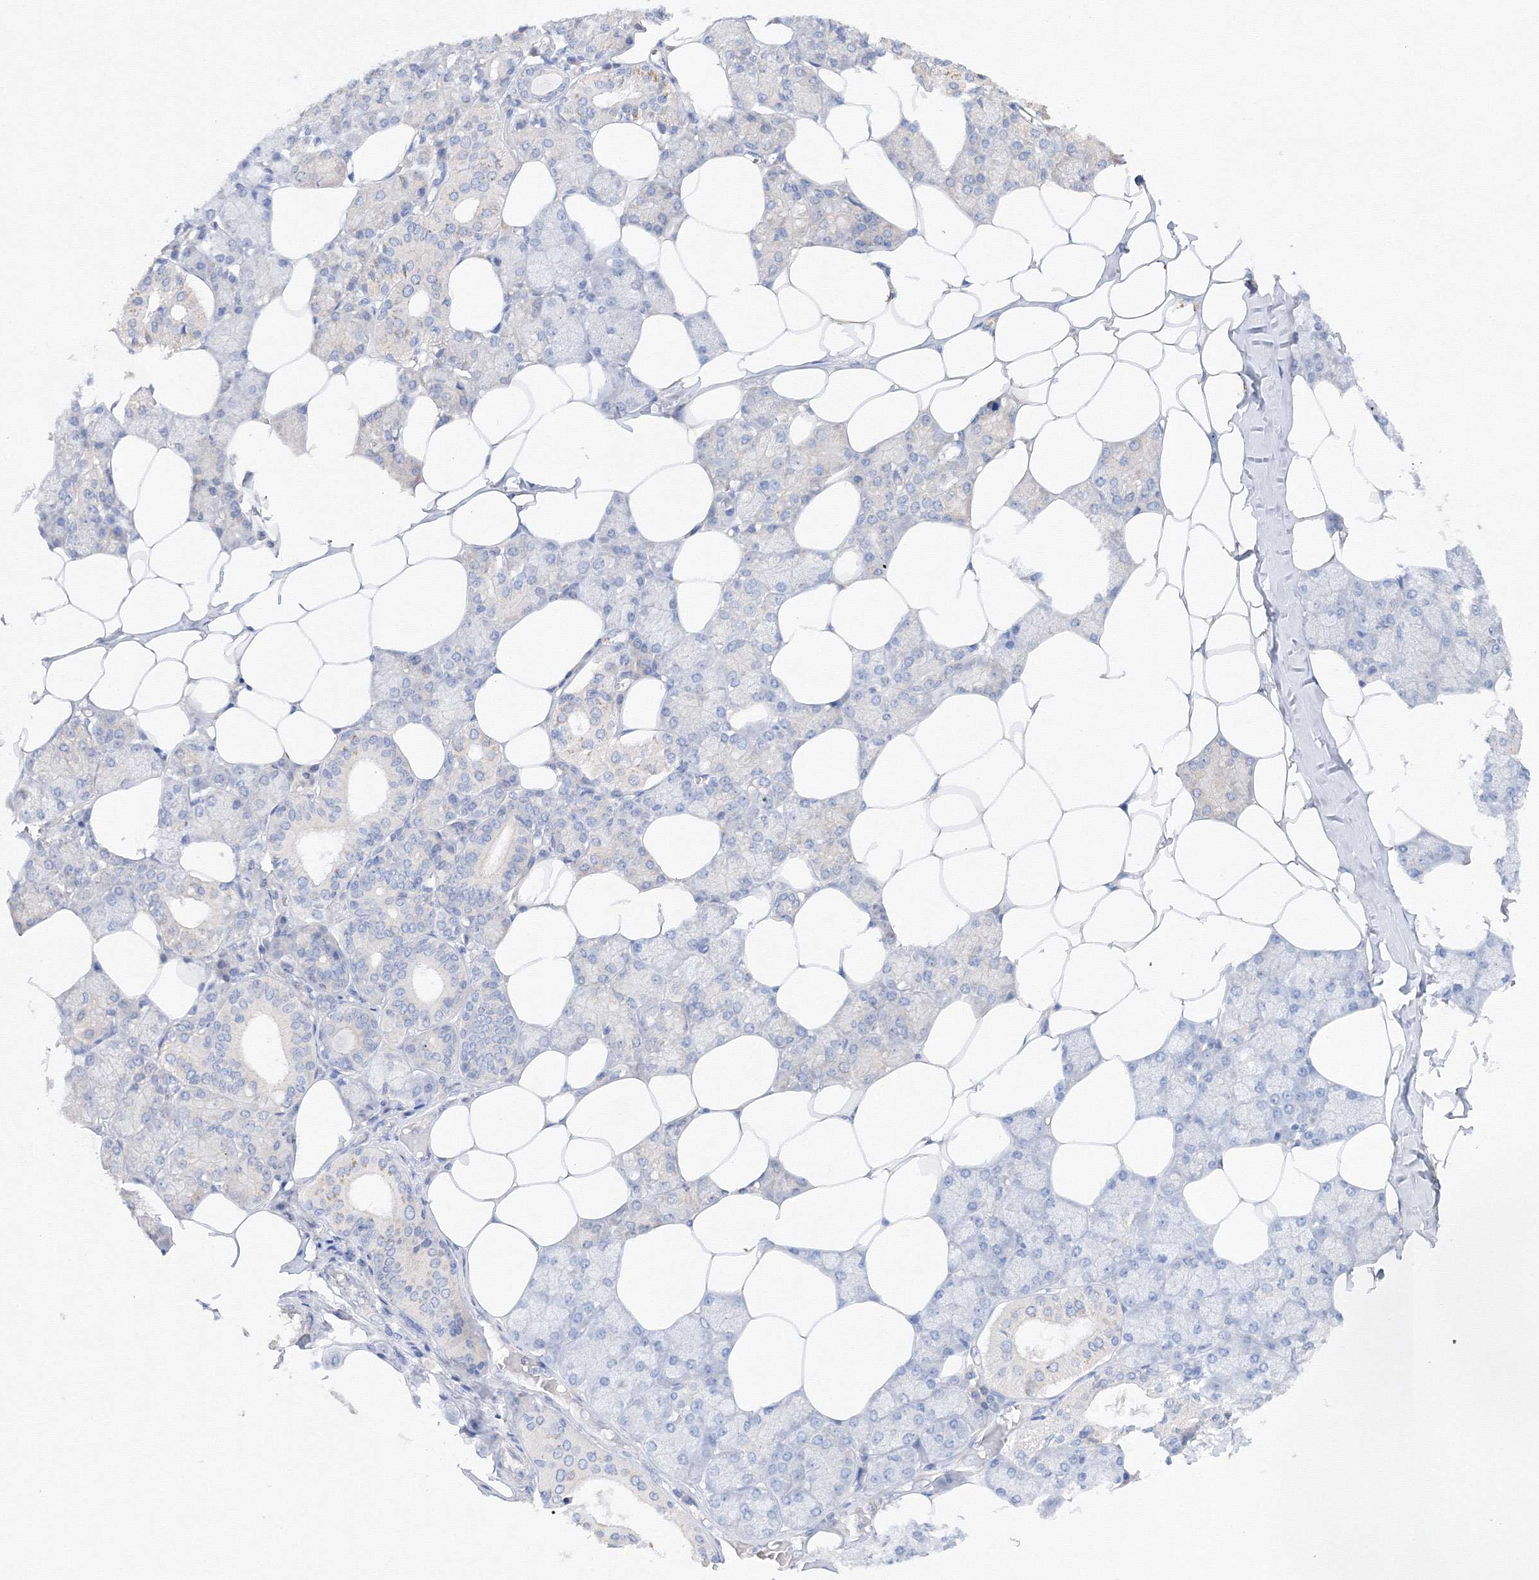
{"staining": {"intensity": "negative", "quantity": "none", "location": "none"}, "tissue": "salivary gland", "cell_type": "Glandular cells", "image_type": "normal", "snomed": [{"axis": "morphology", "description": "Normal tissue, NOS"}, {"axis": "topography", "description": "Salivary gland"}], "caption": "DAB immunohistochemical staining of normal human salivary gland displays no significant staining in glandular cells.", "gene": "DIS3L2", "patient": {"sex": "male", "age": 62}}